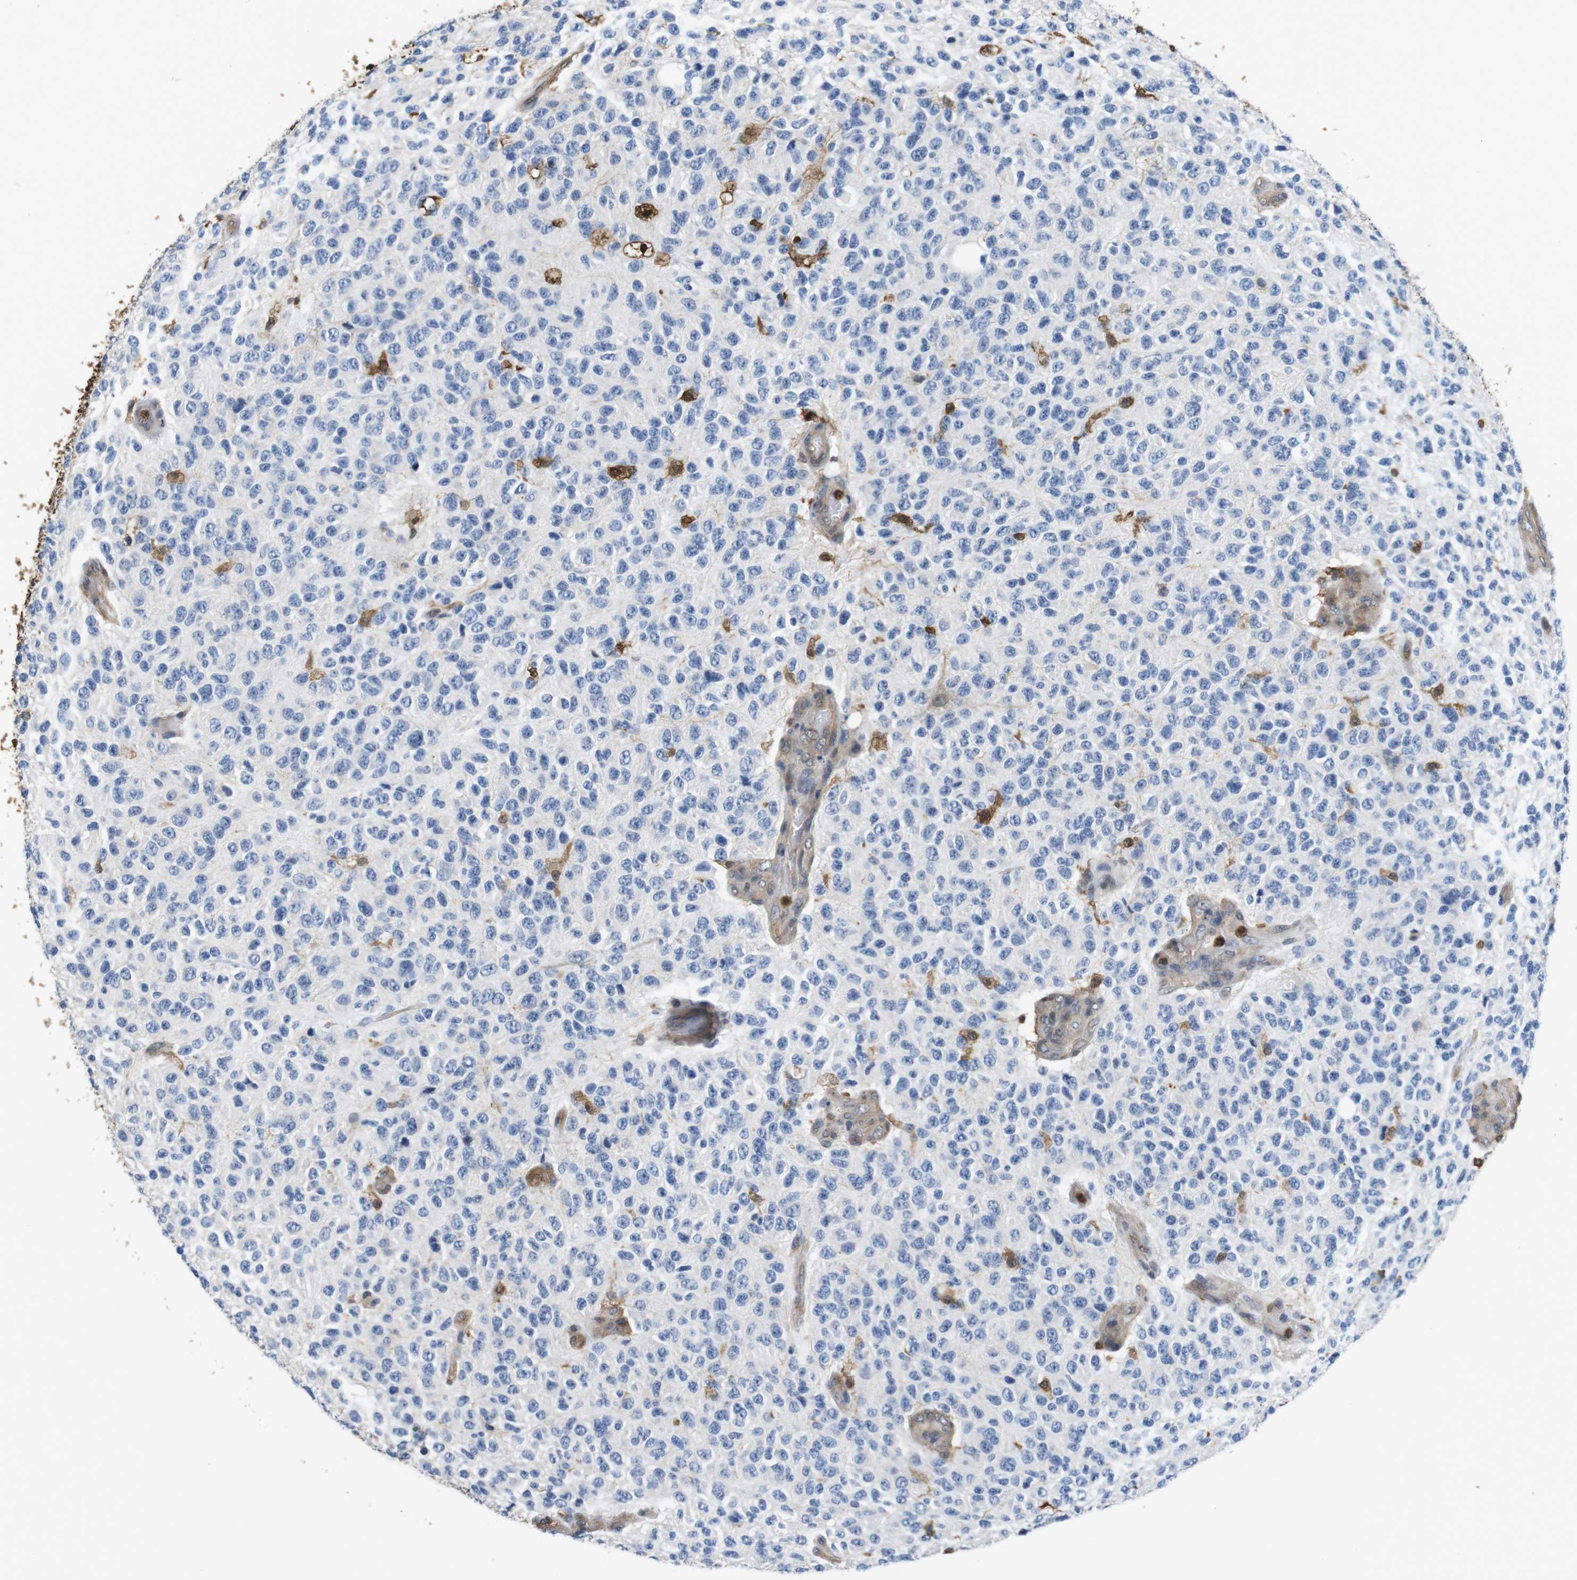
{"staining": {"intensity": "negative", "quantity": "none", "location": "none"}, "tissue": "glioma", "cell_type": "Tumor cells", "image_type": "cancer", "snomed": [{"axis": "morphology", "description": "Glioma, malignant, High grade"}, {"axis": "topography", "description": "pancreas cauda"}], "caption": "DAB (3,3'-diaminobenzidine) immunohistochemical staining of human glioma exhibits no significant staining in tumor cells.", "gene": "LDHA", "patient": {"sex": "male", "age": 60}}